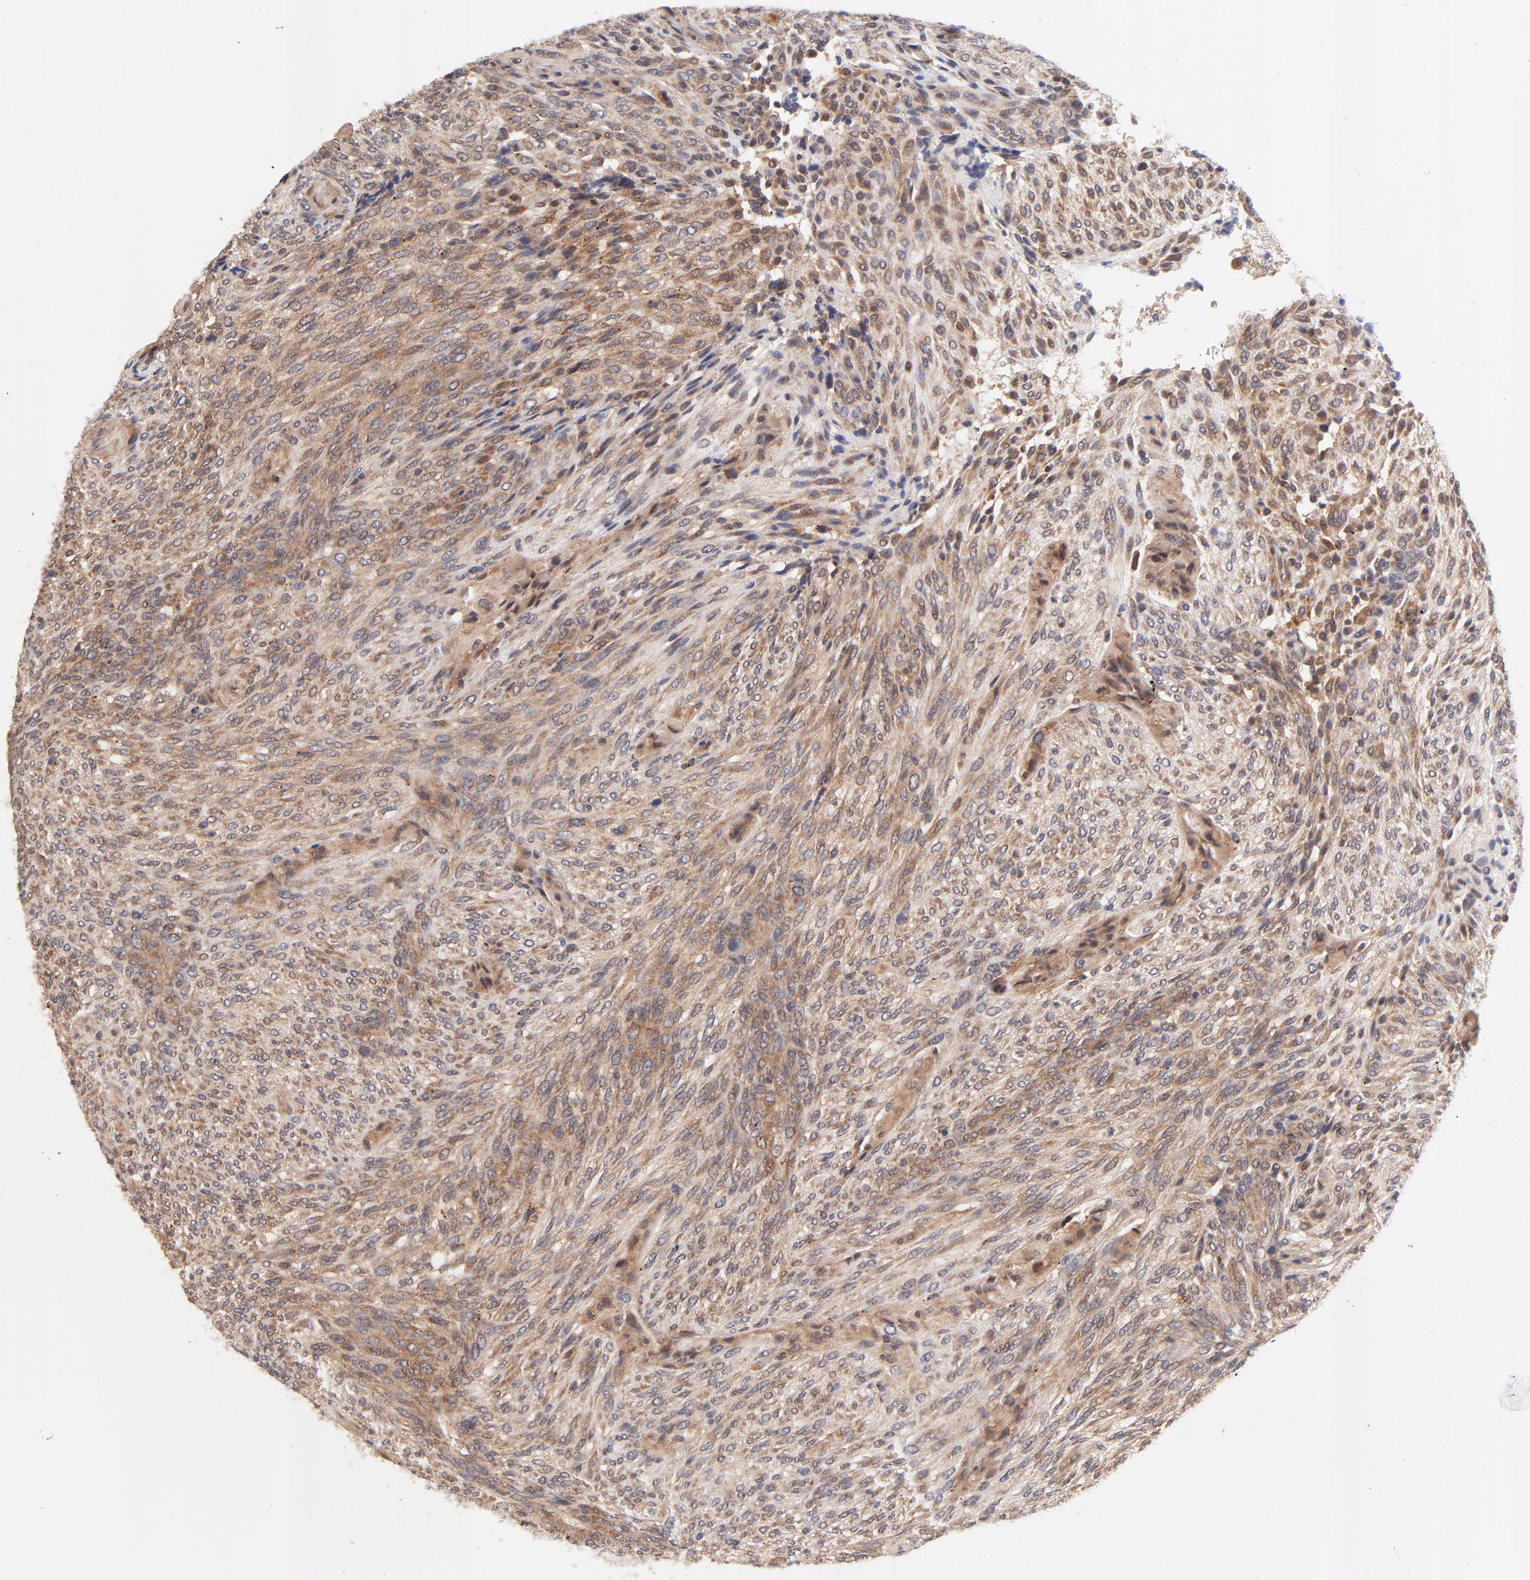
{"staining": {"intensity": "moderate", "quantity": ">75%", "location": "cytoplasmic/membranous,nuclear"}, "tissue": "glioma", "cell_type": "Tumor cells", "image_type": "cancer", "snomed": [{"axis": "morphology", "description": "Glioma, malignant, High grade"}, {"axis": "topography", "description": "Cerebral cortex"}], "caption": "A brown stain shows moderate cytoplasmic/membranous and nuclear expression of a protein in malignant glioma (high-grade) tumor cells. (DAB (3,3'-diaminobenzidine) IHC, brown staining for protein, blue staining for nuclei).", "gene": "TXNL1", "patient": {"sex": "female", "age": 55}}